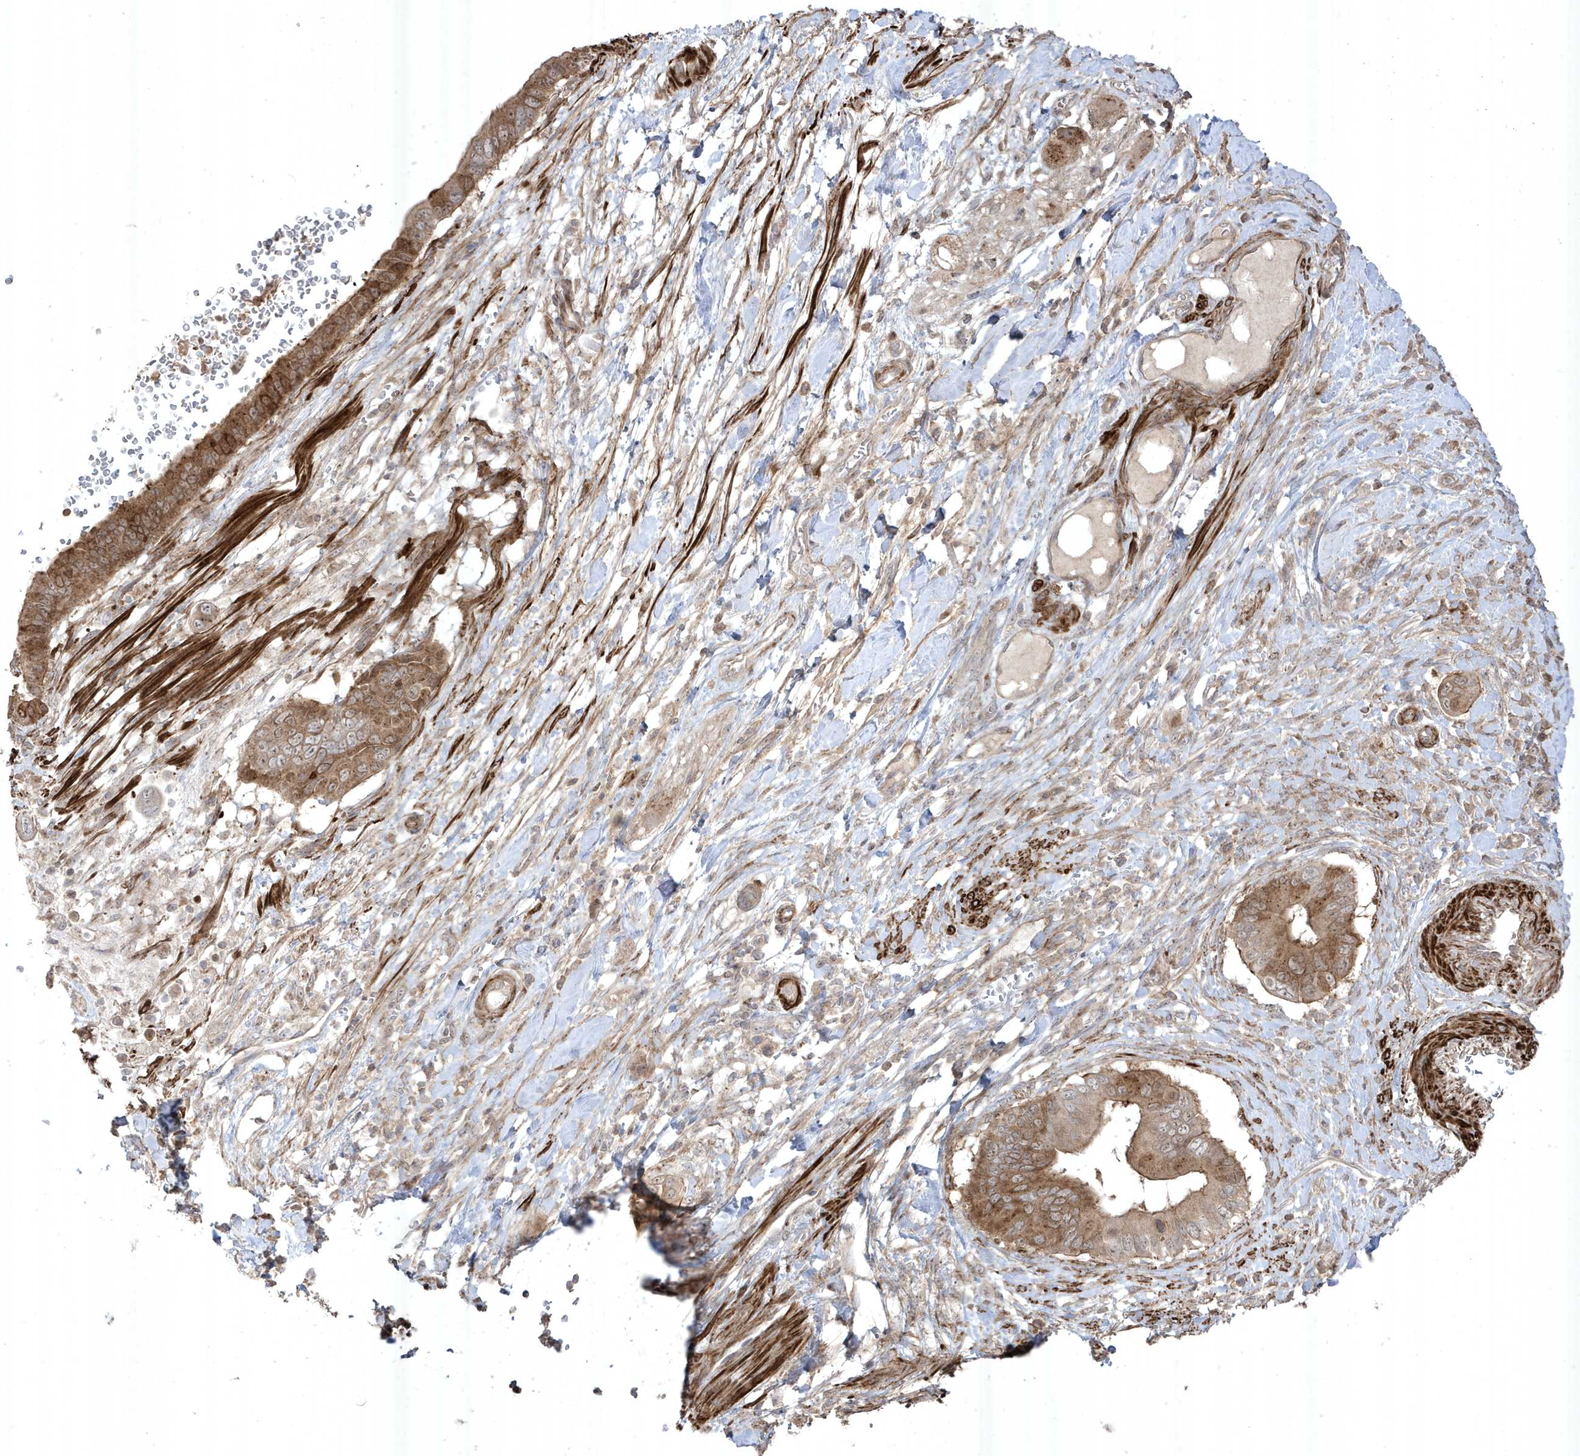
{"staining": {"intensity": "moderate", "quantity": "<25%", "location": "cytoplasmic/membranous"}, "tissue": "pancreatic cancer", "cell_type": "Tumor cells", "image_type": "cancer", "snomed": [{"axis": "morphology", "description": "Adenocarcinoma, NOS"}, {"axis": "topography", "description": "Pancreas"}], "caption": "IHC photomicrograph of human pancreatic adenocarcinoma stained for a protein (brown), which exhibits low levels of moderate cytoplasmic/membranous positivity in about <25% of tumor cells.", "gene": "CETN3", "patient": {"sex": "male", "age": 68}}